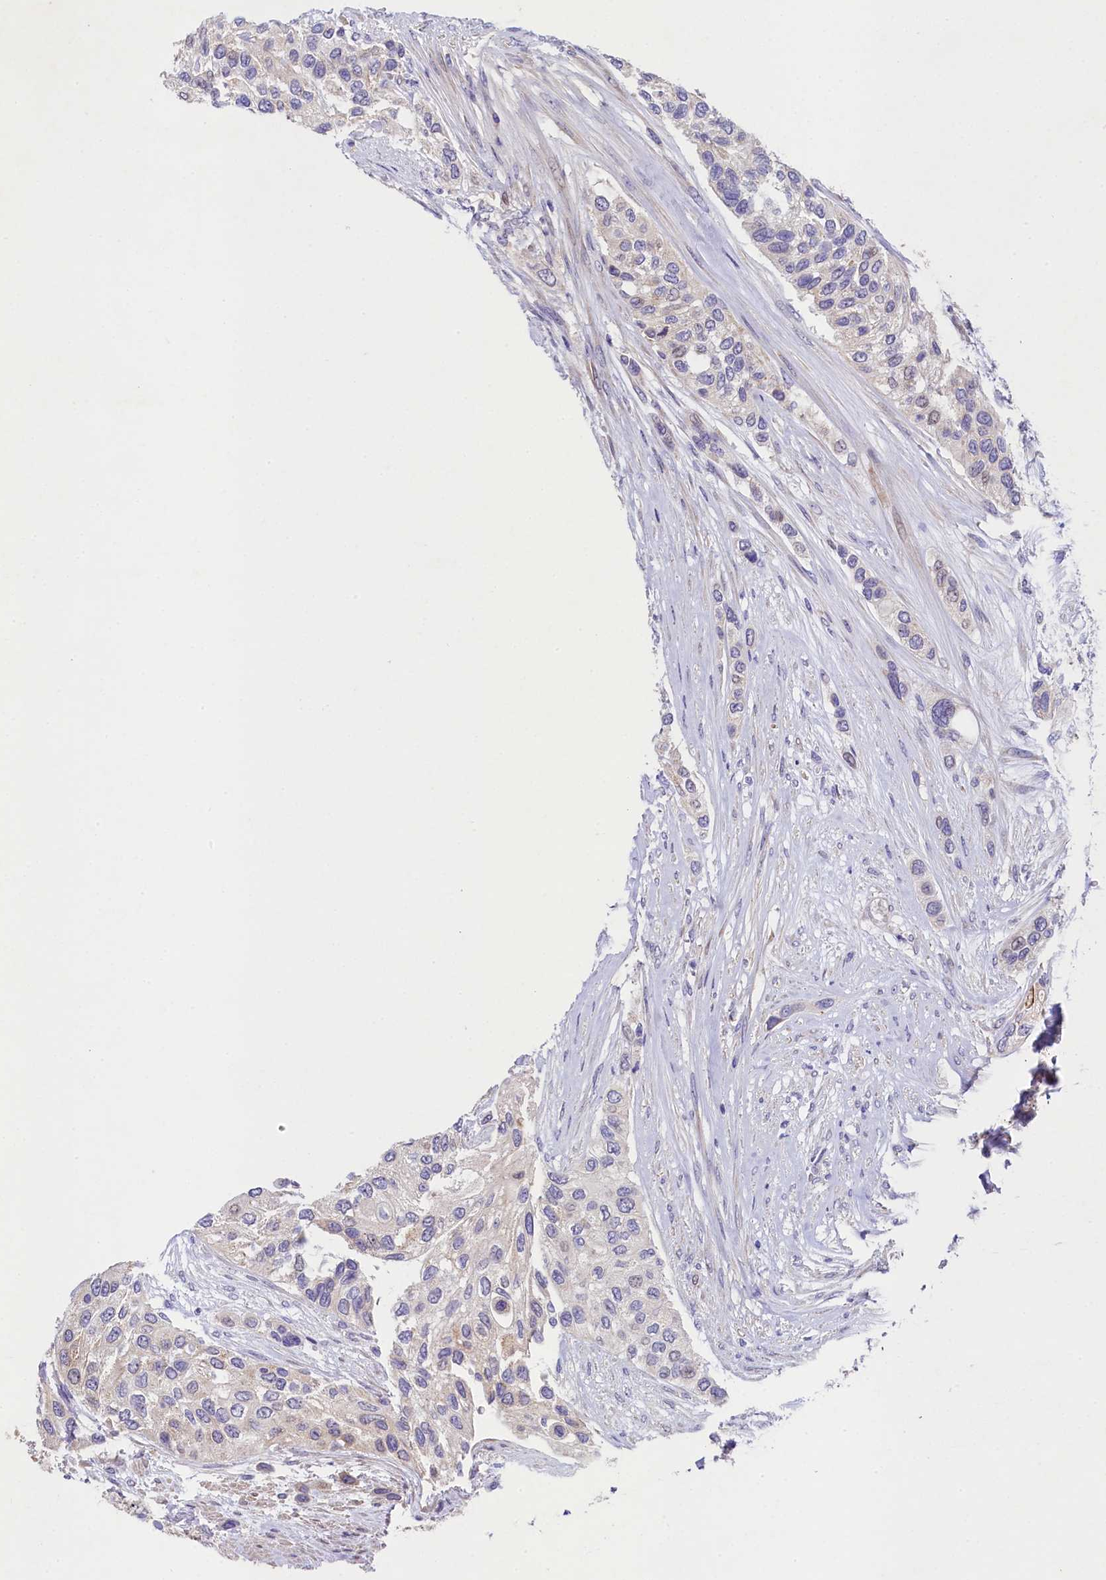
{"staining": {"intensity": "negative", "quantity": "none", "location": "none"}, "tissue": "urothelial cancer", "cell_type": "Tumor cells", "image_type": "cancer", "snomed": [{"axis": "morphology", "description": "Normal tissue, NOS"}, {"axis": "morphology", "description": "Urothelial carcinoma, High grade"}, {"axis": "topography", "description": "Vascular tissue"}, {"axis": "topography", "description": "Urinary bladder"}], "caption": "DAB immunohistochemical staining of urothelial cancer demonstrates no significant positivity in tumor cells.", "gene": "FXYD6", "patient": {"sex": "female", "age": 56}}